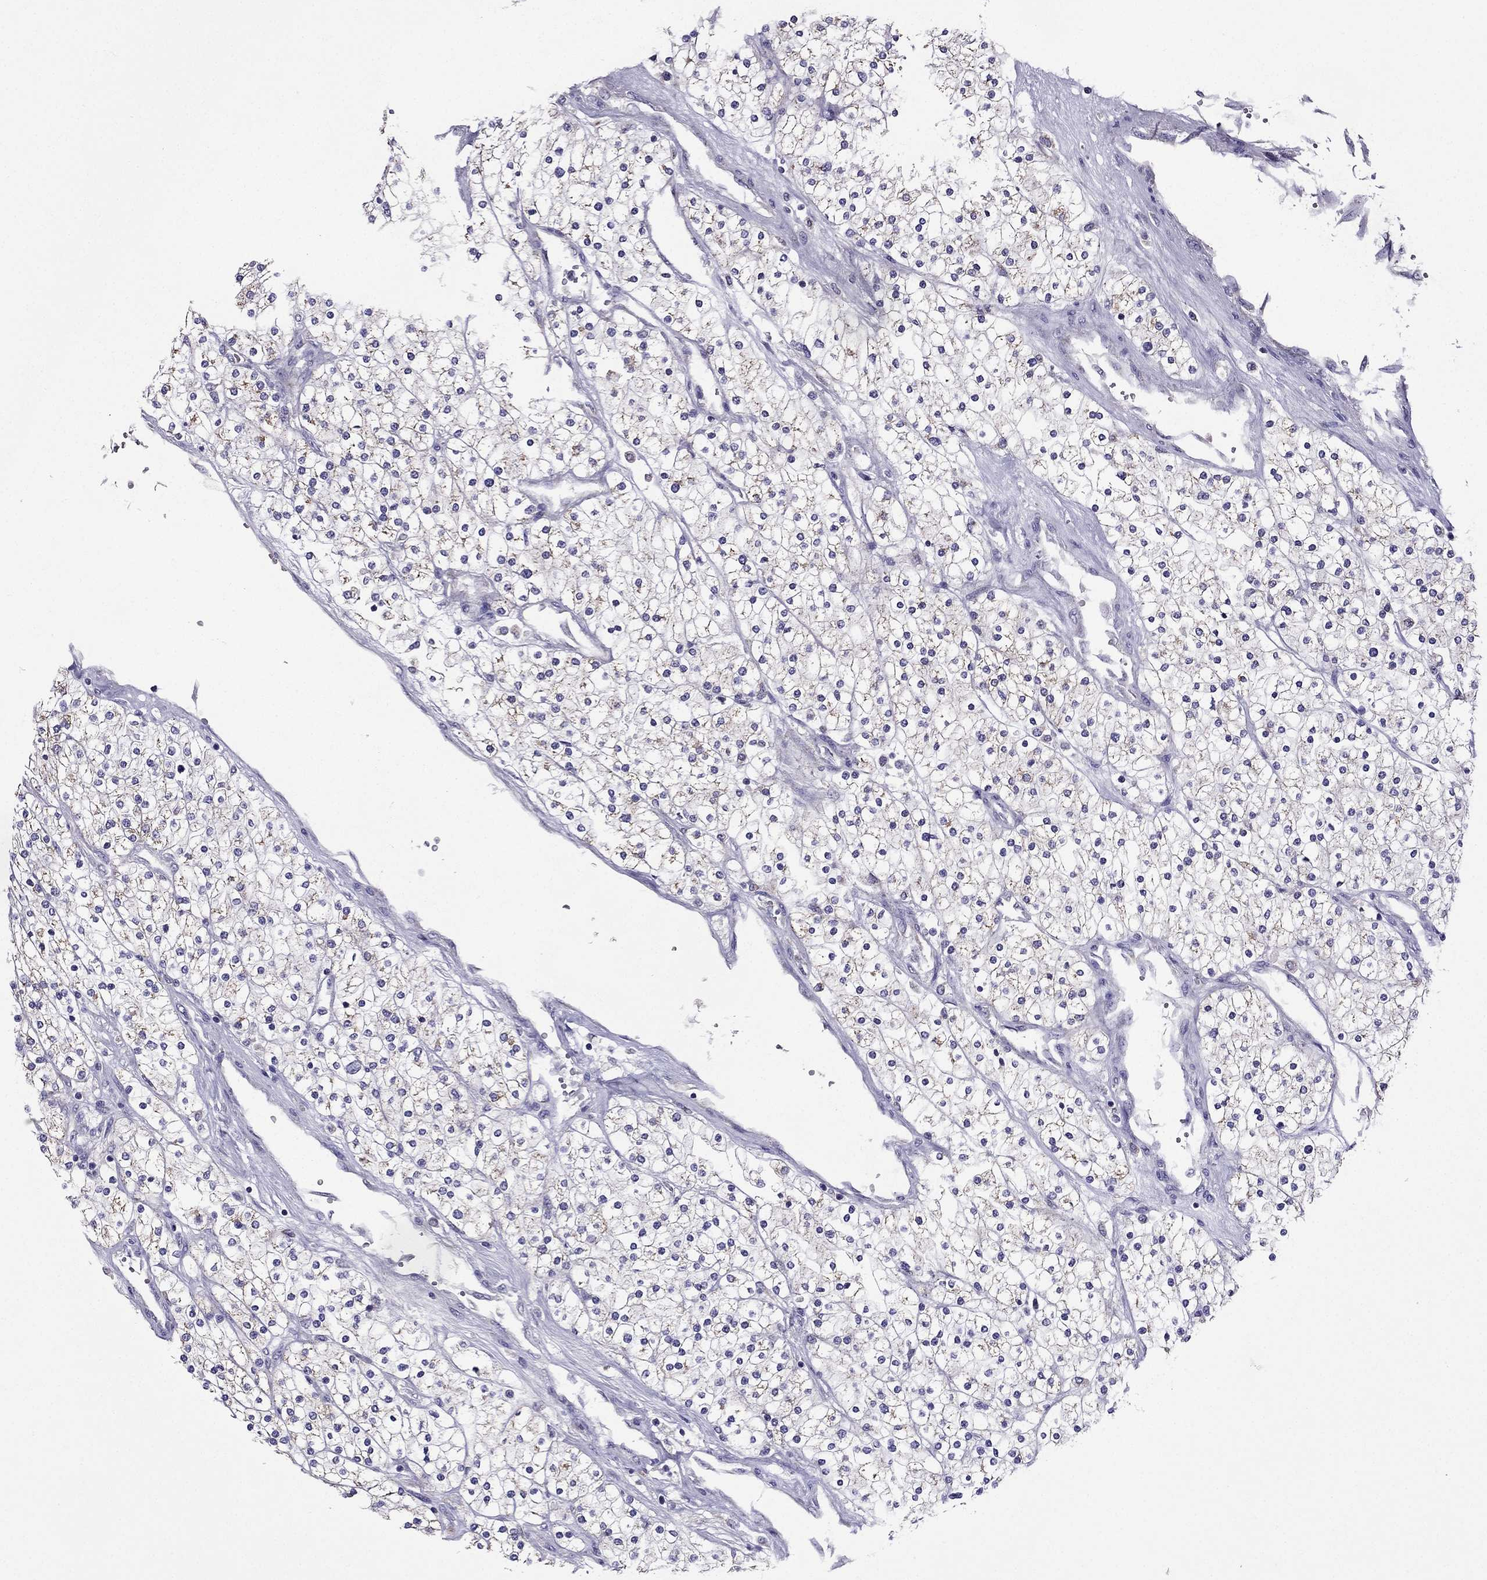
{"staining": {"intensity": "weak", "quantity": ">75%", "location": "cytoplasmic/membranous"}, "tissue": "renal cancer", "cell_type": "Tumor cells", "image_type": "cancer", "snomed": [{"axis": "morphology", "description": "Adenocarcinoma, NOS"}, {"axis": "topography", "description": "Kidney"}], "caption": "An immunohistochemistry (IHC) image of neoplastic tissue is shown. Protein staining in brown highlights weak cytoplasmic/membranous positivity in renal cancer (adenocarcinoma) within tumor cells. The staining was performed using DAB, with brown indicating positive protein expression. Nuclei are stained blue with hematoxylin.", "gene": "DSC1", "patient": {"sex": "male", "age": 80}}